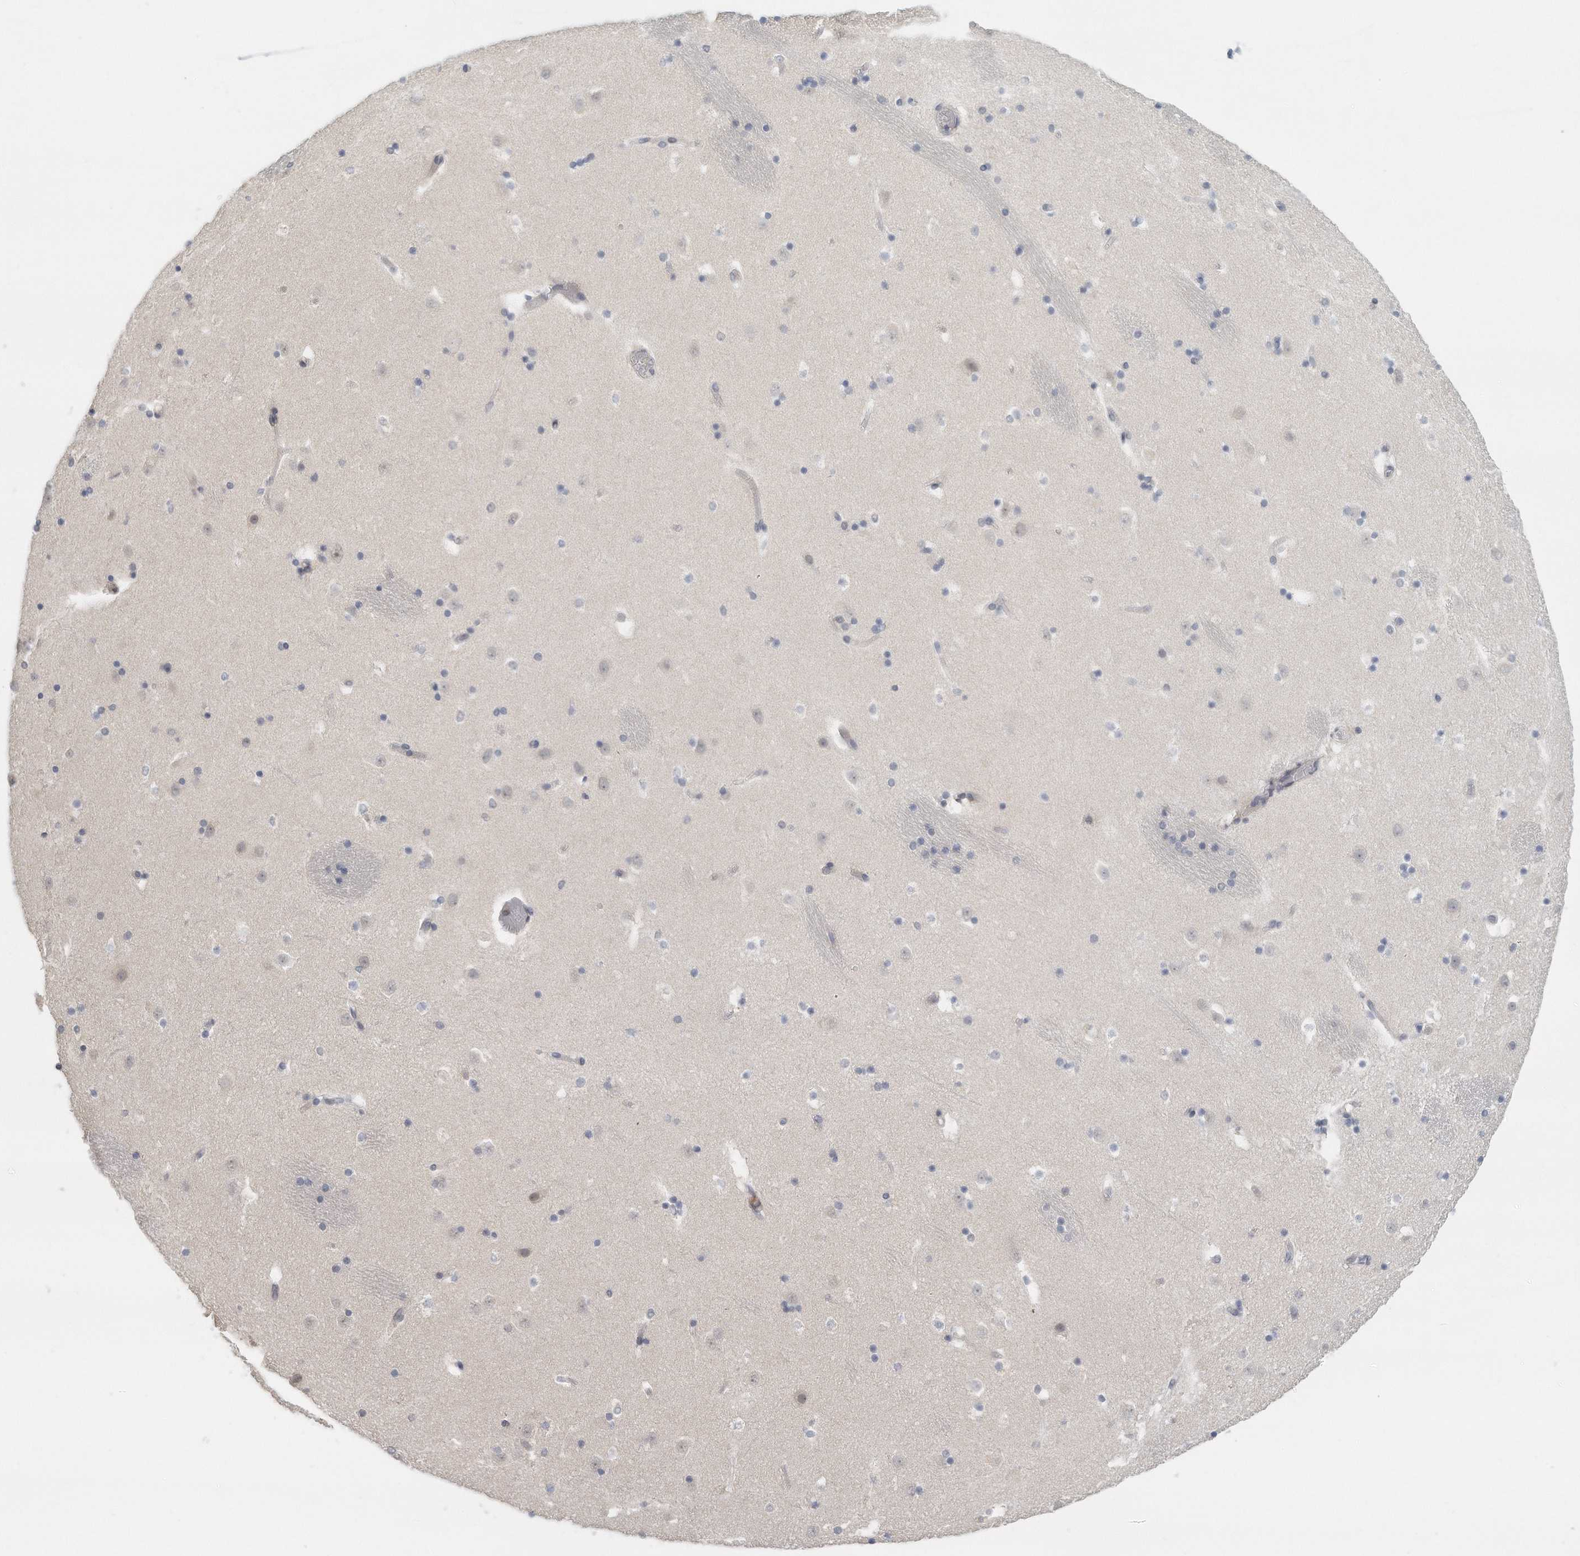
{"staining": {"intensity": "negative", "quantity": "none", "location": "none"}, "tissue": "caudate", "cell_type": "Glial cells", "image_type": "normal", "snomed": [{"axis": "morphology", "description": "Normal tissue, NOS"}, {"axis": "topography", "description": "Lateral ventricle wall"}], "caption": "Histopathology image shows no significant protein expression in glial cells of unremarkable caudate.", "gene": "DDX43", "patient": {"sex": "male", "age": 45}}